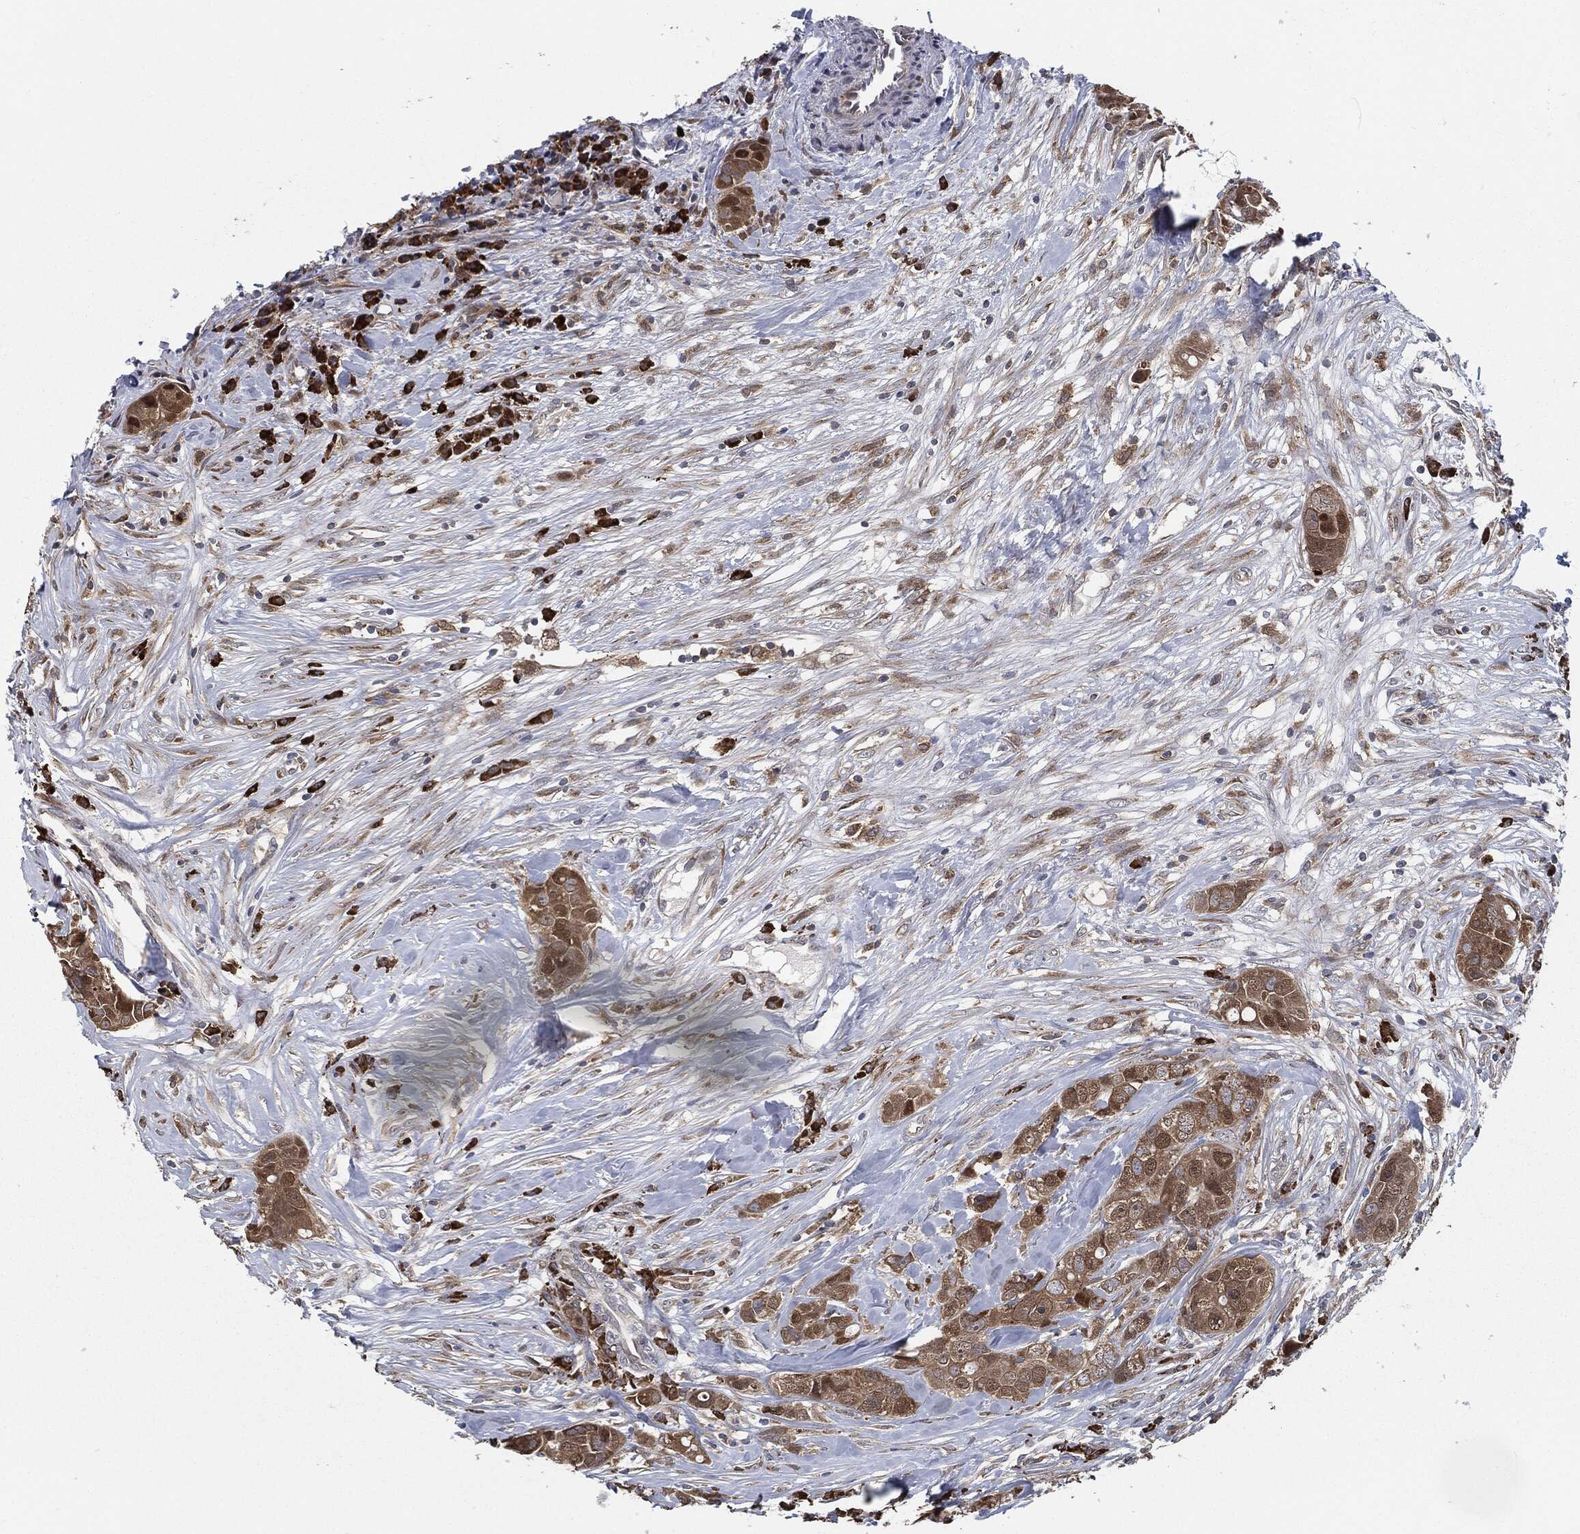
{"staining": {"intensity": "moderate", "quantity": ">75%", "location": "cytoplasmic/membranous"}, "tissue": "breast cancer", "cell_type": "Tumor cells", "image_type": "cancer", "snomed": [{"axis": "morphology", "description": "Duct carcinoma"}, {"axis": "topography", "description": "Breast"}], "caption": "A micrograph showing moderate cytoplasmic/membranous staining in about >75% of tumor cells in breast cancer (intraductal carcinoma), as visualized by brown immunohistochemical staining.", "gene": "PRDX4", "patient": {"sex": "female", "age": 43}}